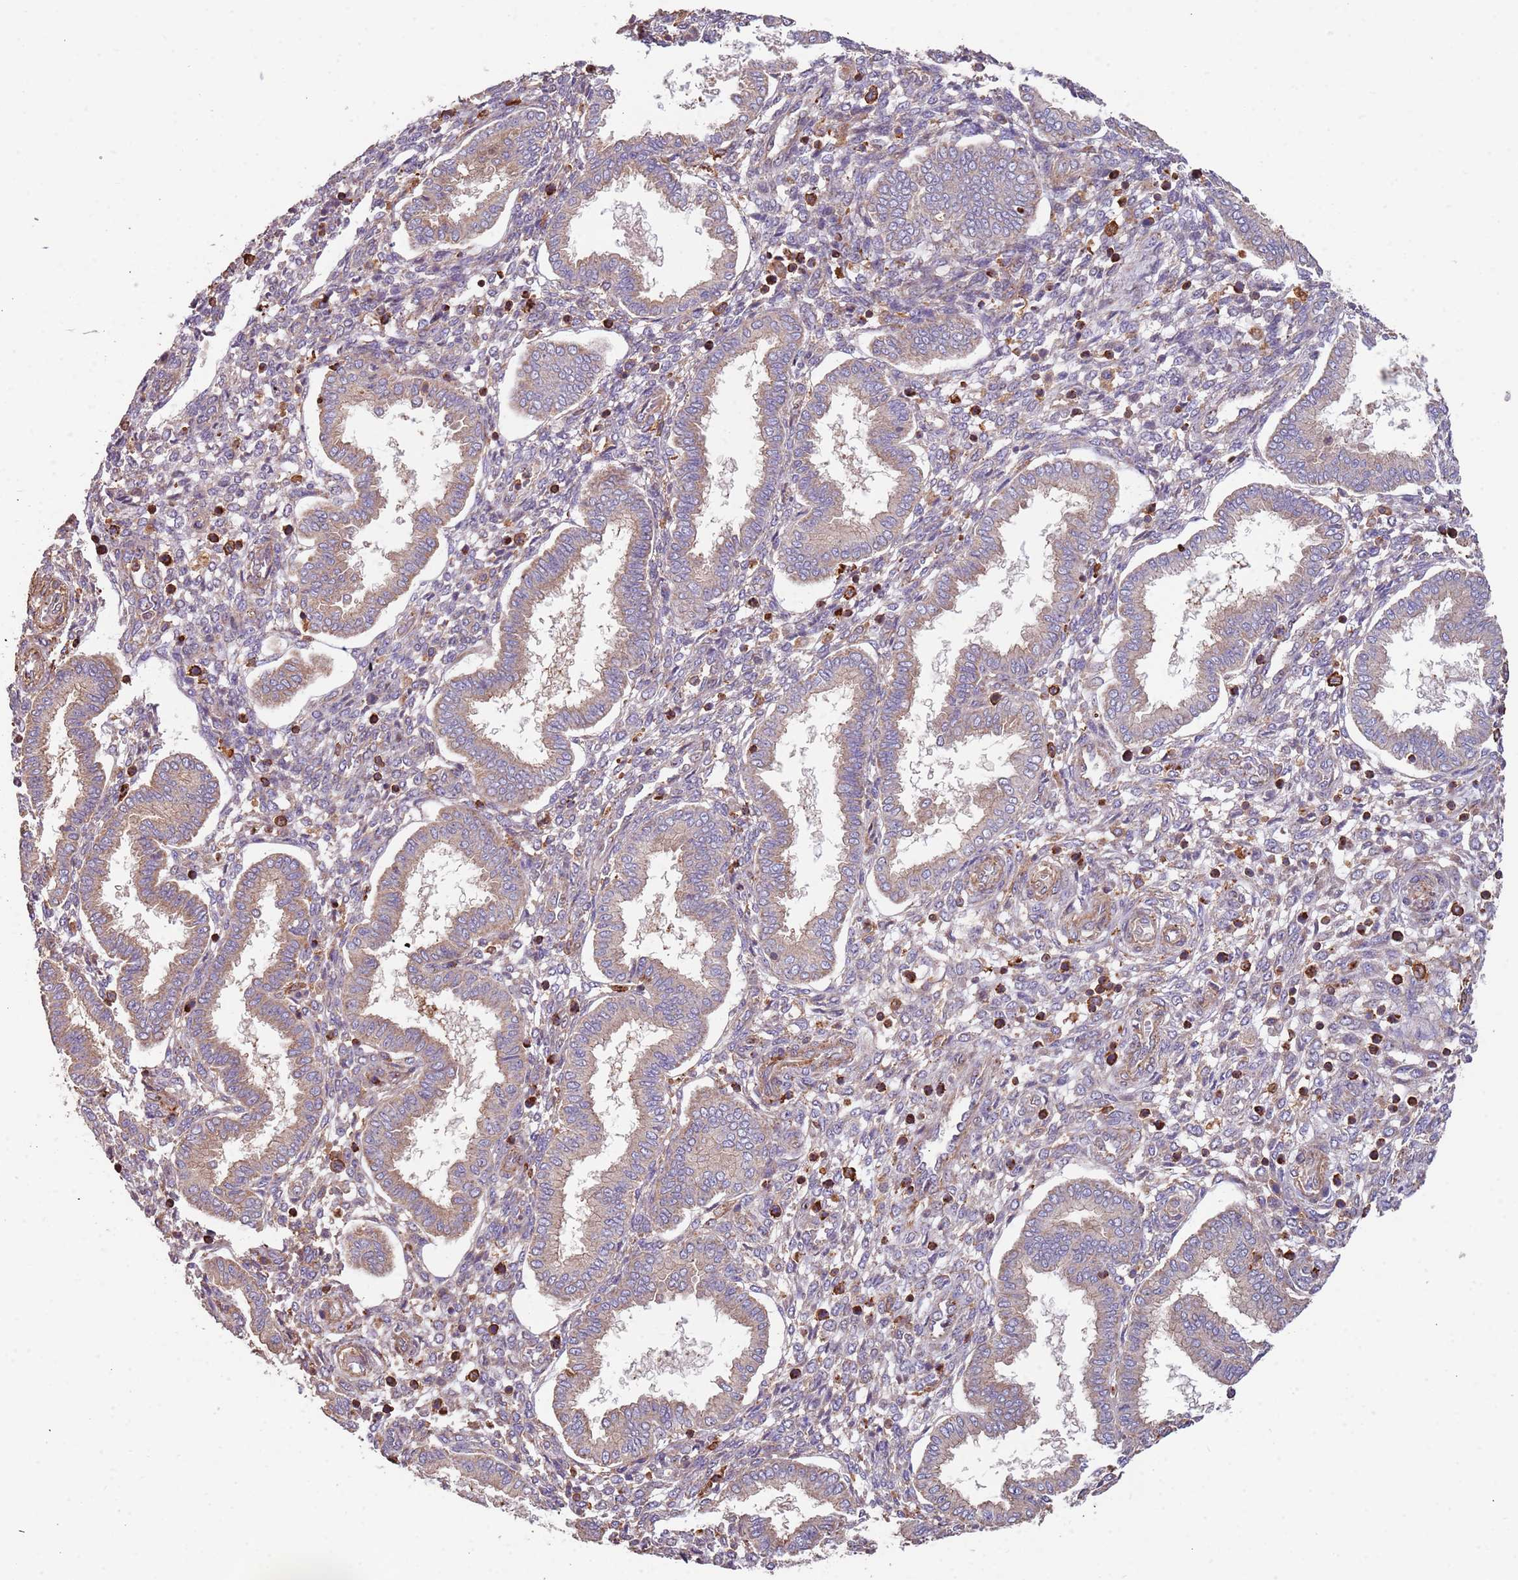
{"staining": {"intensity": "negative", "quantity": "none", "location": "none"}, "tissue": "endometrium", "cell_type": "Cells in endometrial stroma", "image_type": "normal", "snomed": [{"axis": "morphology", "description": "Normal tissue, NOS"}, {"axis": "topography", "description": "Endometrium"}], "caption": "Immunohistochemistry (IHC) of unremarkable human endometrium reveals no expression in cells in endometrial stroma. Nuclei are stained in blue.", "gene": "SYT4", "patient": {"sex": "female", "age": 24}}